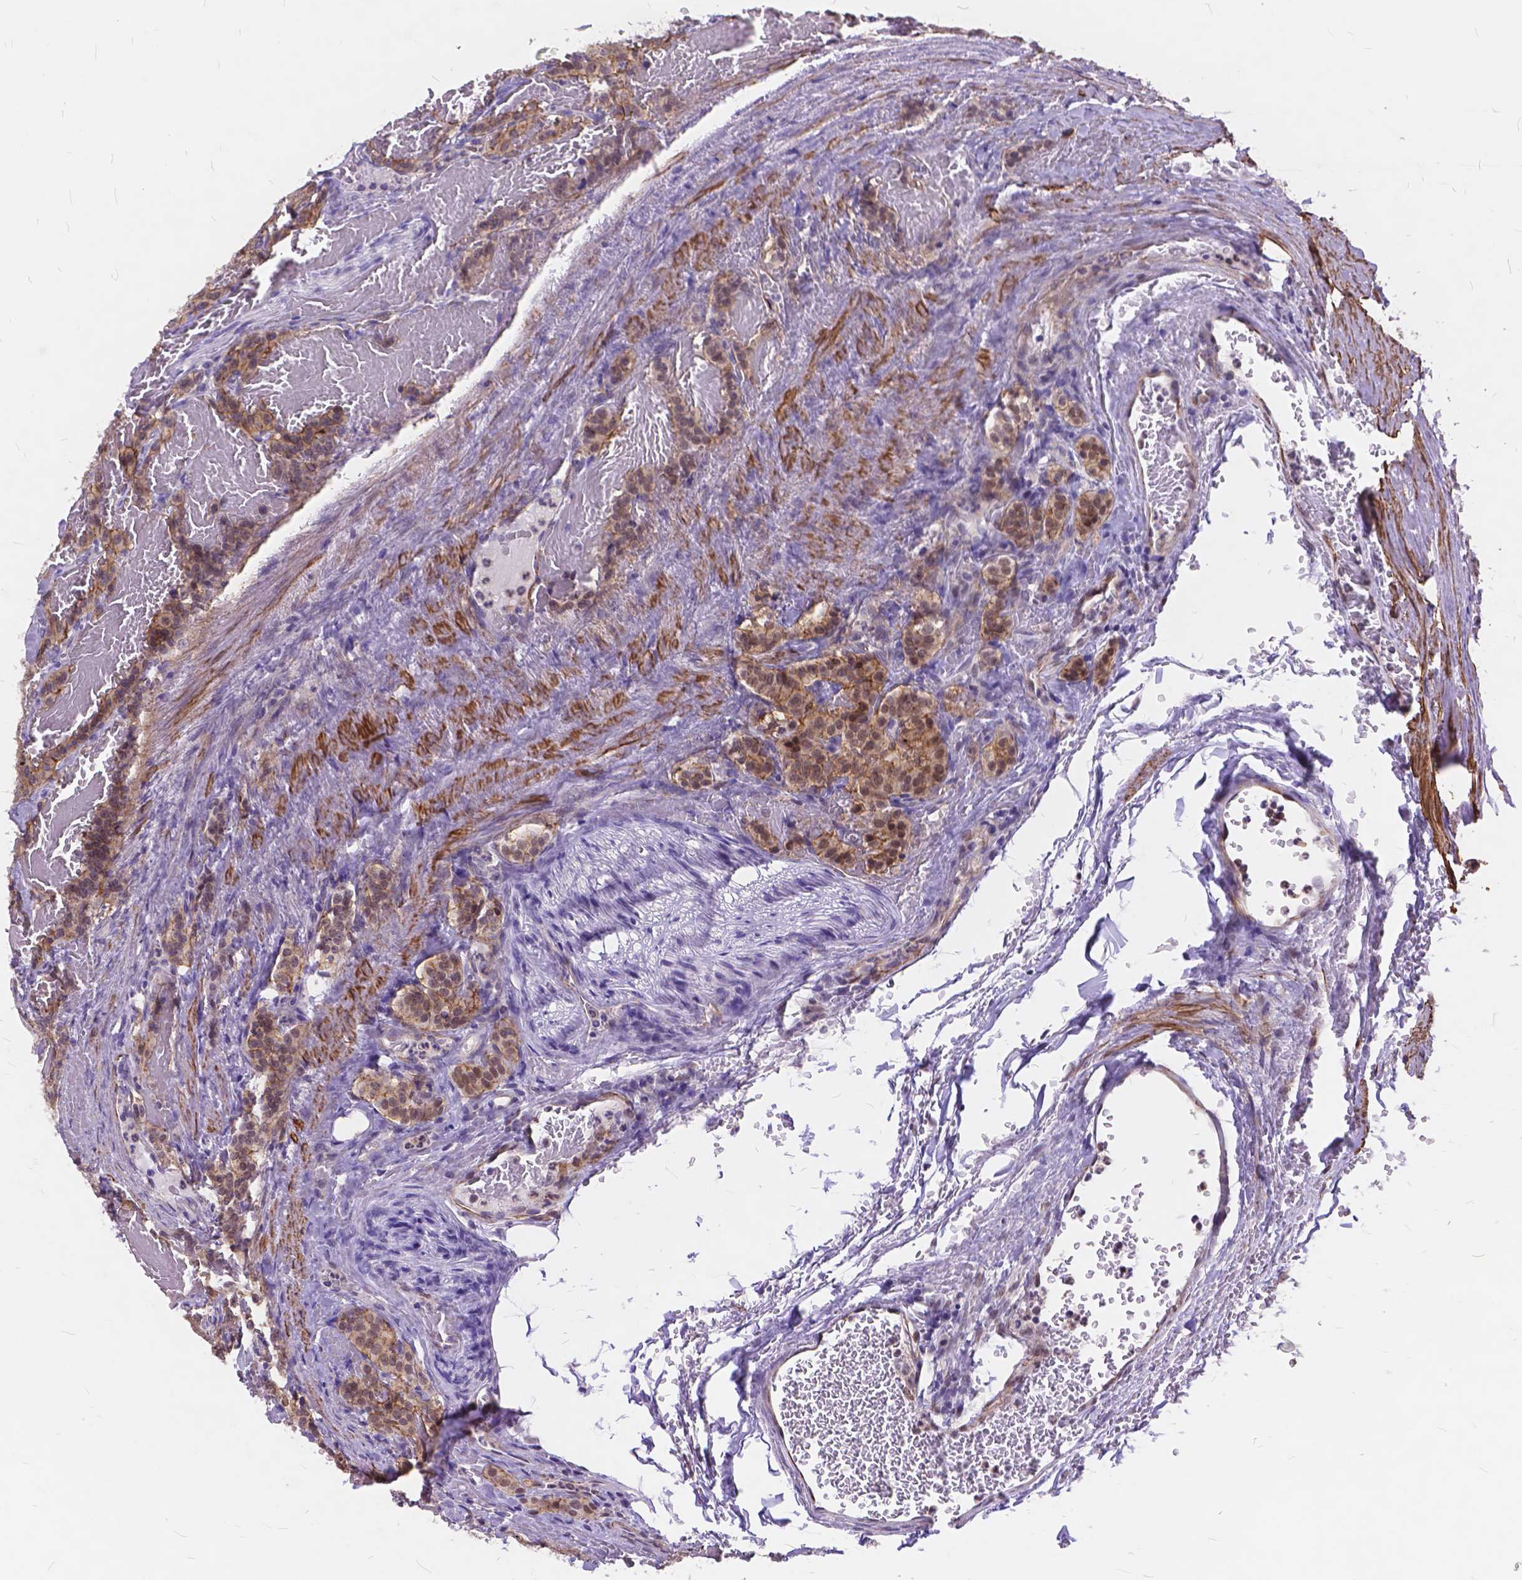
{"staining": {"intensity": "strong", "quantity": "<25%", "location": "cytoplasmic/membranous"}, "tissue": "carcinoid", "cell_type": "Tumor cells", "image_type": "cancer", "snomed": [{"axis": "morphology", "description": "Carcinoid, malignant, NOS"}, {"axis": "topography", "description": "Lung"}], "caption": "Protein expression analysis of carcinoid (malignant) shows strong cytoplasmic/membranous staining in about <25% of tumor cells.", "gene": "MAN2C1", "patient": {"sex": "female", "age": 46}}